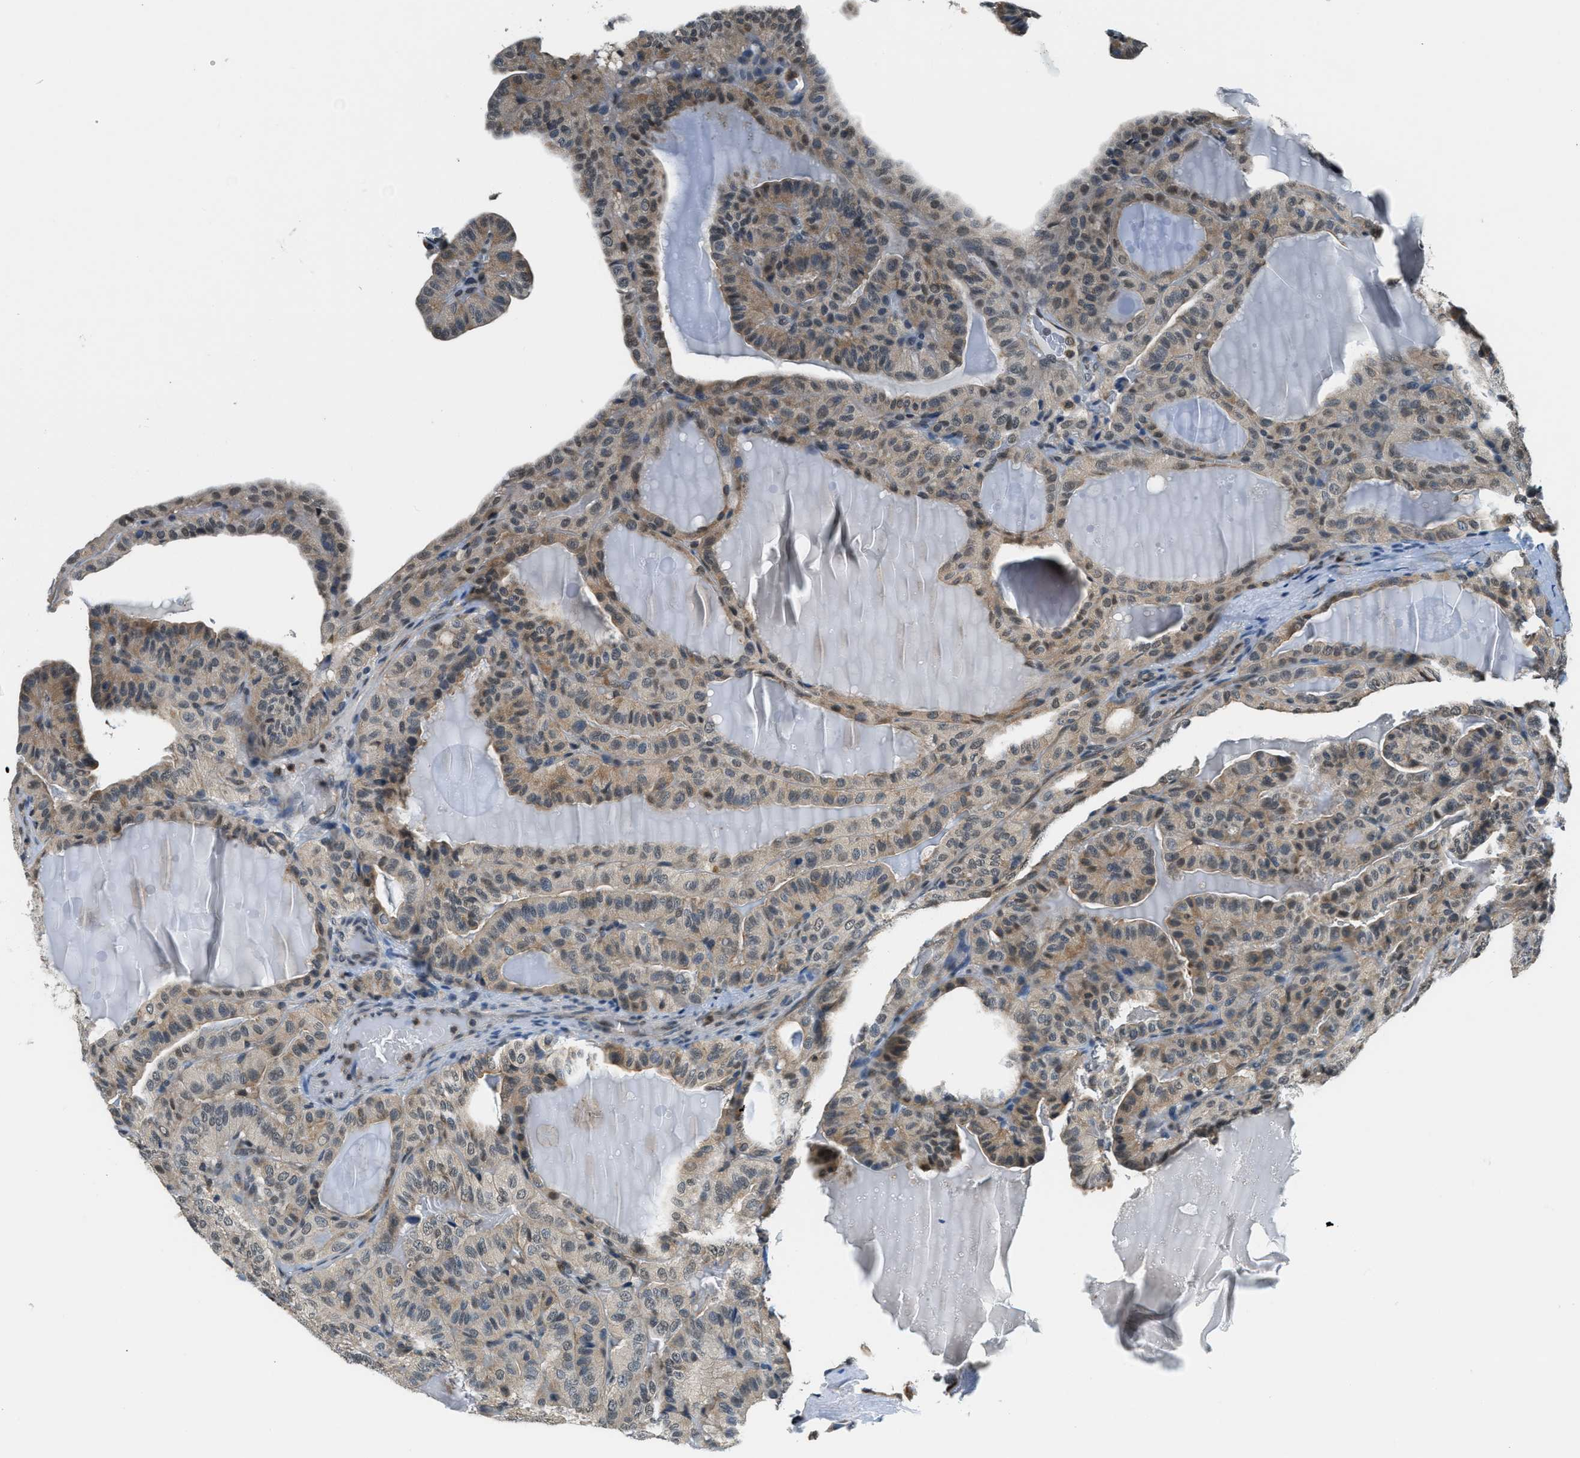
{"staining": {"intensity": "moderate", "quantity": "<25%", "location": "cytoplasmic/membranous,nuclear"}, "tissue": "thyroid cancer", "cell_type": "Tumor cells", "image_type": "cancer", "snomed": [{"axis": "morphology", "description": "Papillary adenocarcinoma, NOS"}, {"axis": "topography", "description": "Thyroid gland"}], "caption": "Thyroid cancer stained with a protein marker shows moderate staining in tumor cells.", "gene": "RAB11FIP1", "patient": {"sex": "male", "age": 77}}